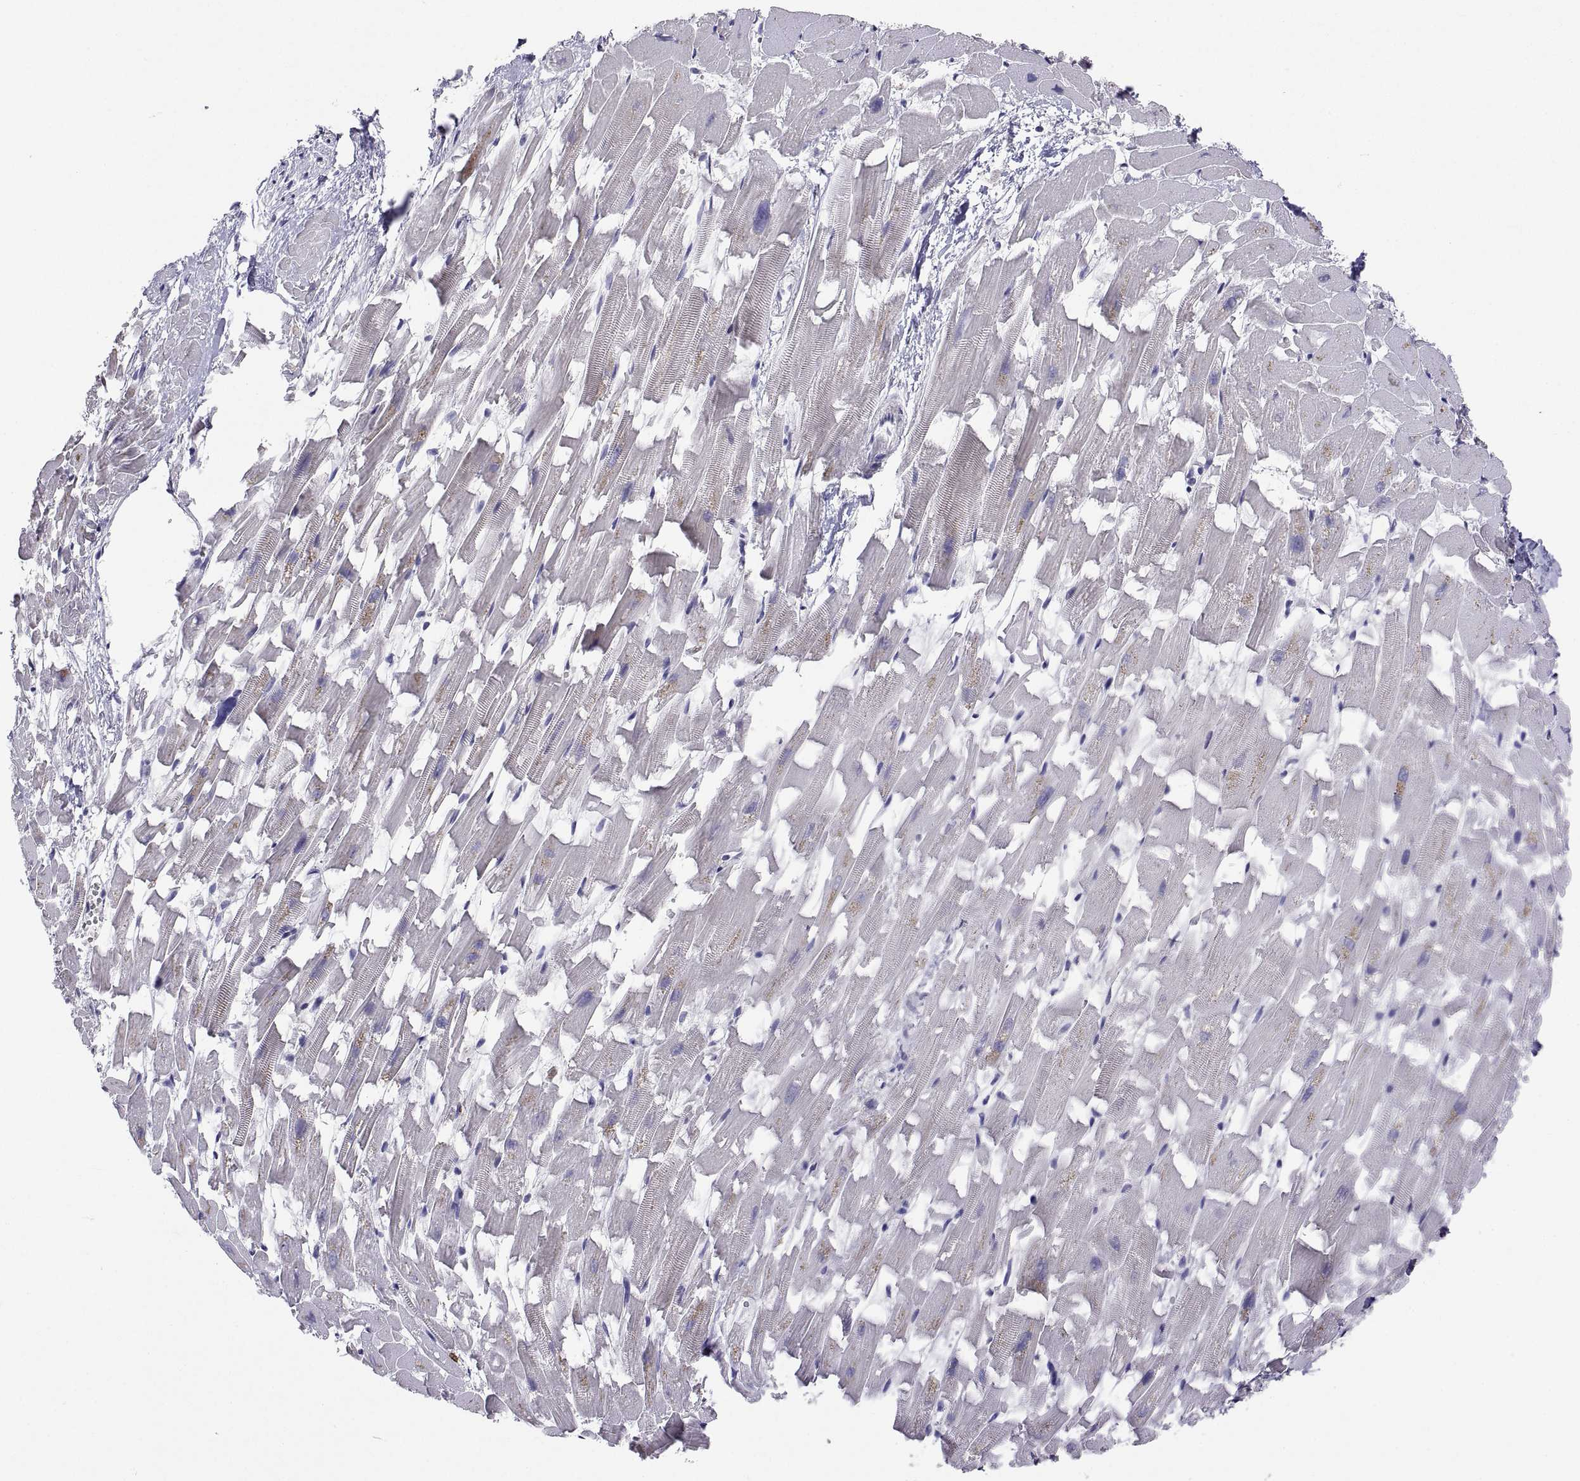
{"staining": {"intensity": "negative", "quantity": "none", "location": "none"}, "tissue": "heart muscle", "cell_type": "Cardiomyocytes", "image_type": "normal", "snomed": [{"axis": "morphology", "description": "Normal tissue, NOS"}, {"axis": "topography", "description": "Heart"}], "caption": "Benign heart muscle was stained to show a protein in brown. There is no significant staining in cardiomyocytes.", "gene": "MS4A1", "patient": {"sex": "female", "age": 64}}